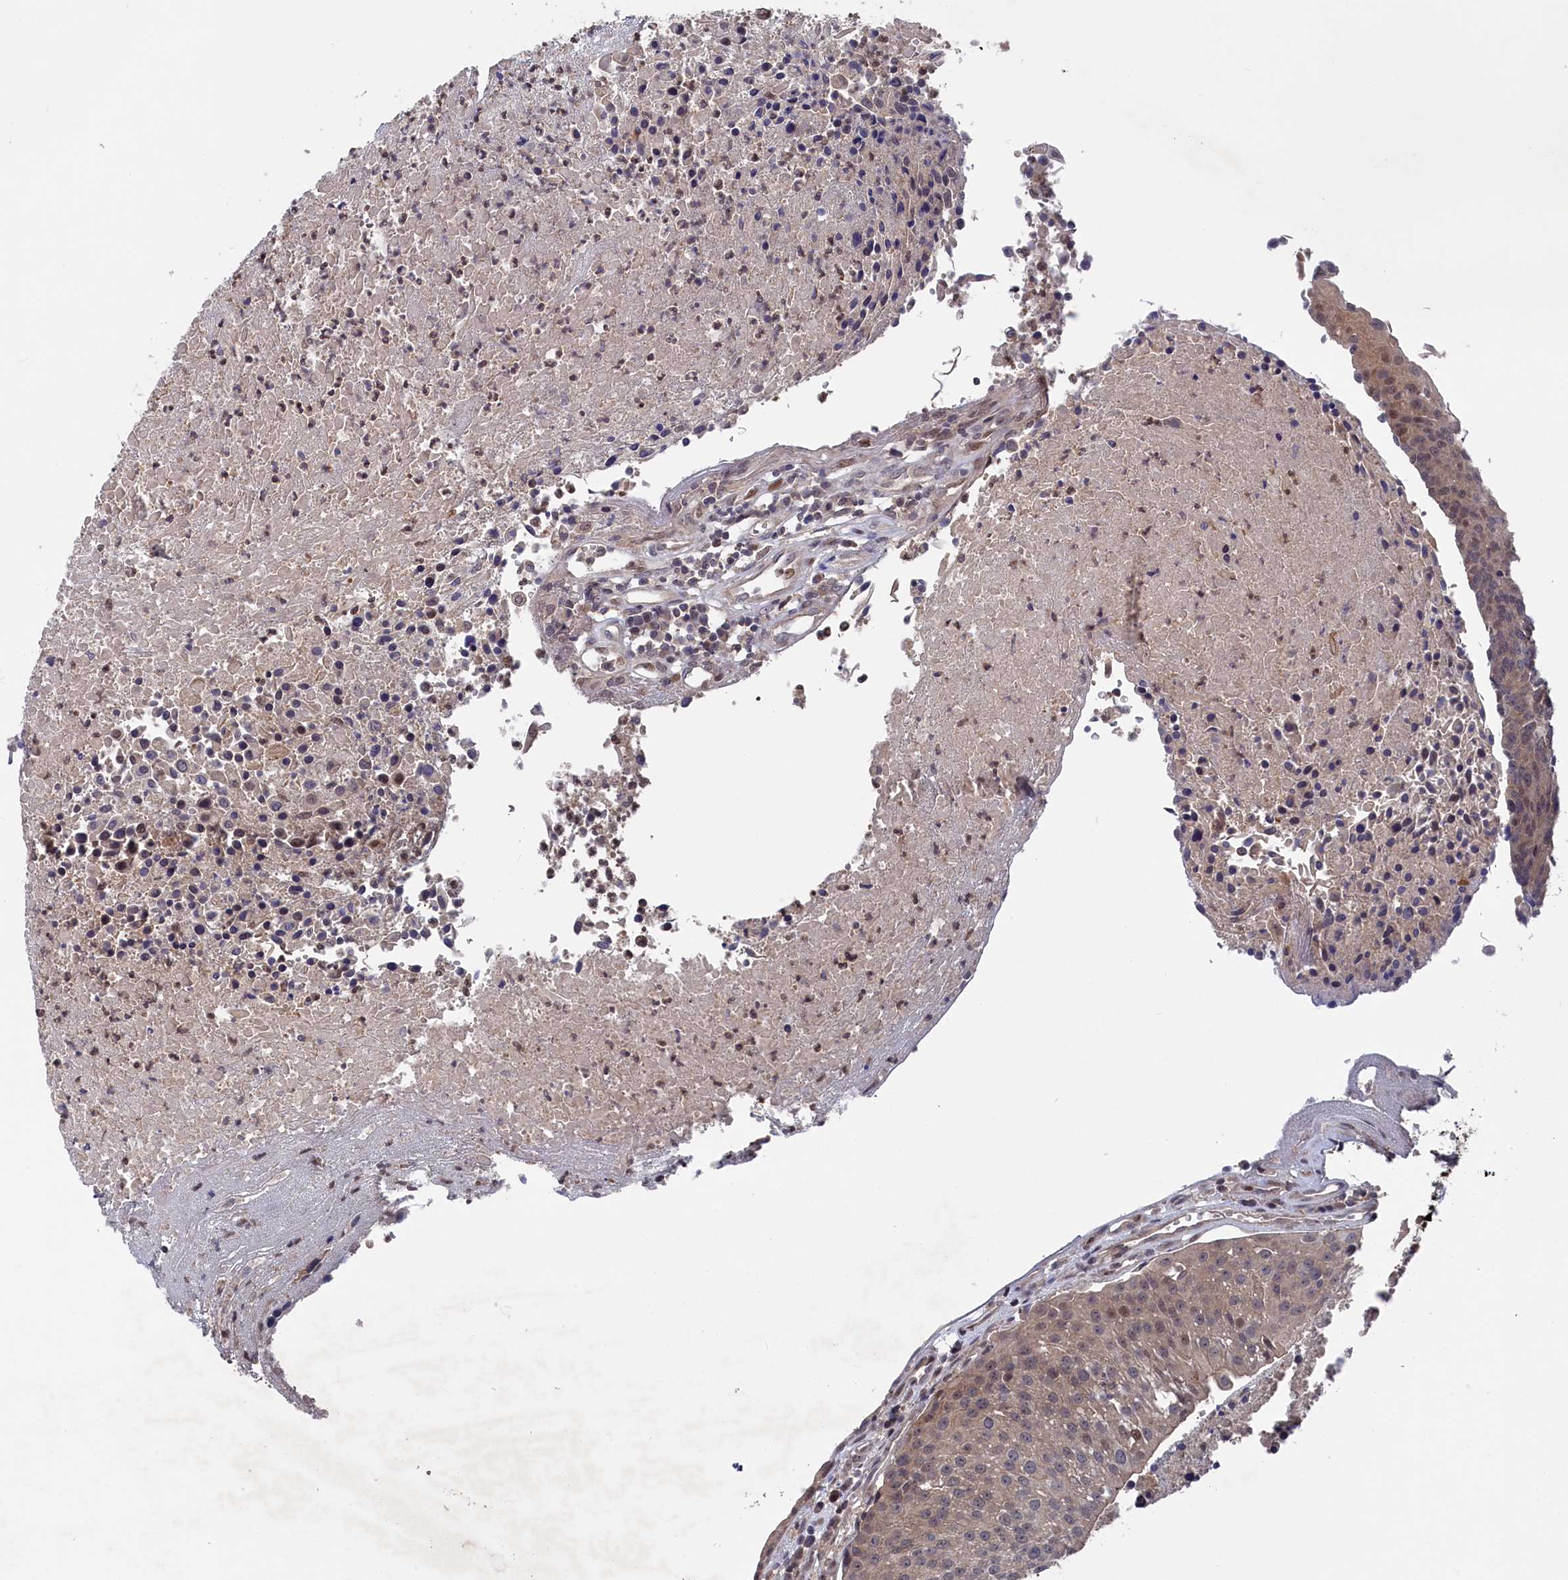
{"staining": {"intensity": "weak", "quantity": ">75%", "location": "cytoplasmic/membranous,nuclear"}, "tissue": "urothelial cancer", "cell_type": "Tumor cells", "image_type": "cancer", "snomed": [{"axis": "morphology", "description": "Urothelial carcinoma, High grade"}, {"axis": "topography", "description": "Urinary bladder"}], "caption": "Immunohistochemistry (IHC) micrograph of human urothelial cancer stained for a protein (brown), which shows low levels of weak cytoplasmic/membranous and nuclear expression in about >75% of tumor cells.", "gene": "TMC5", "patient": {"sex": "female", "age": 85}}